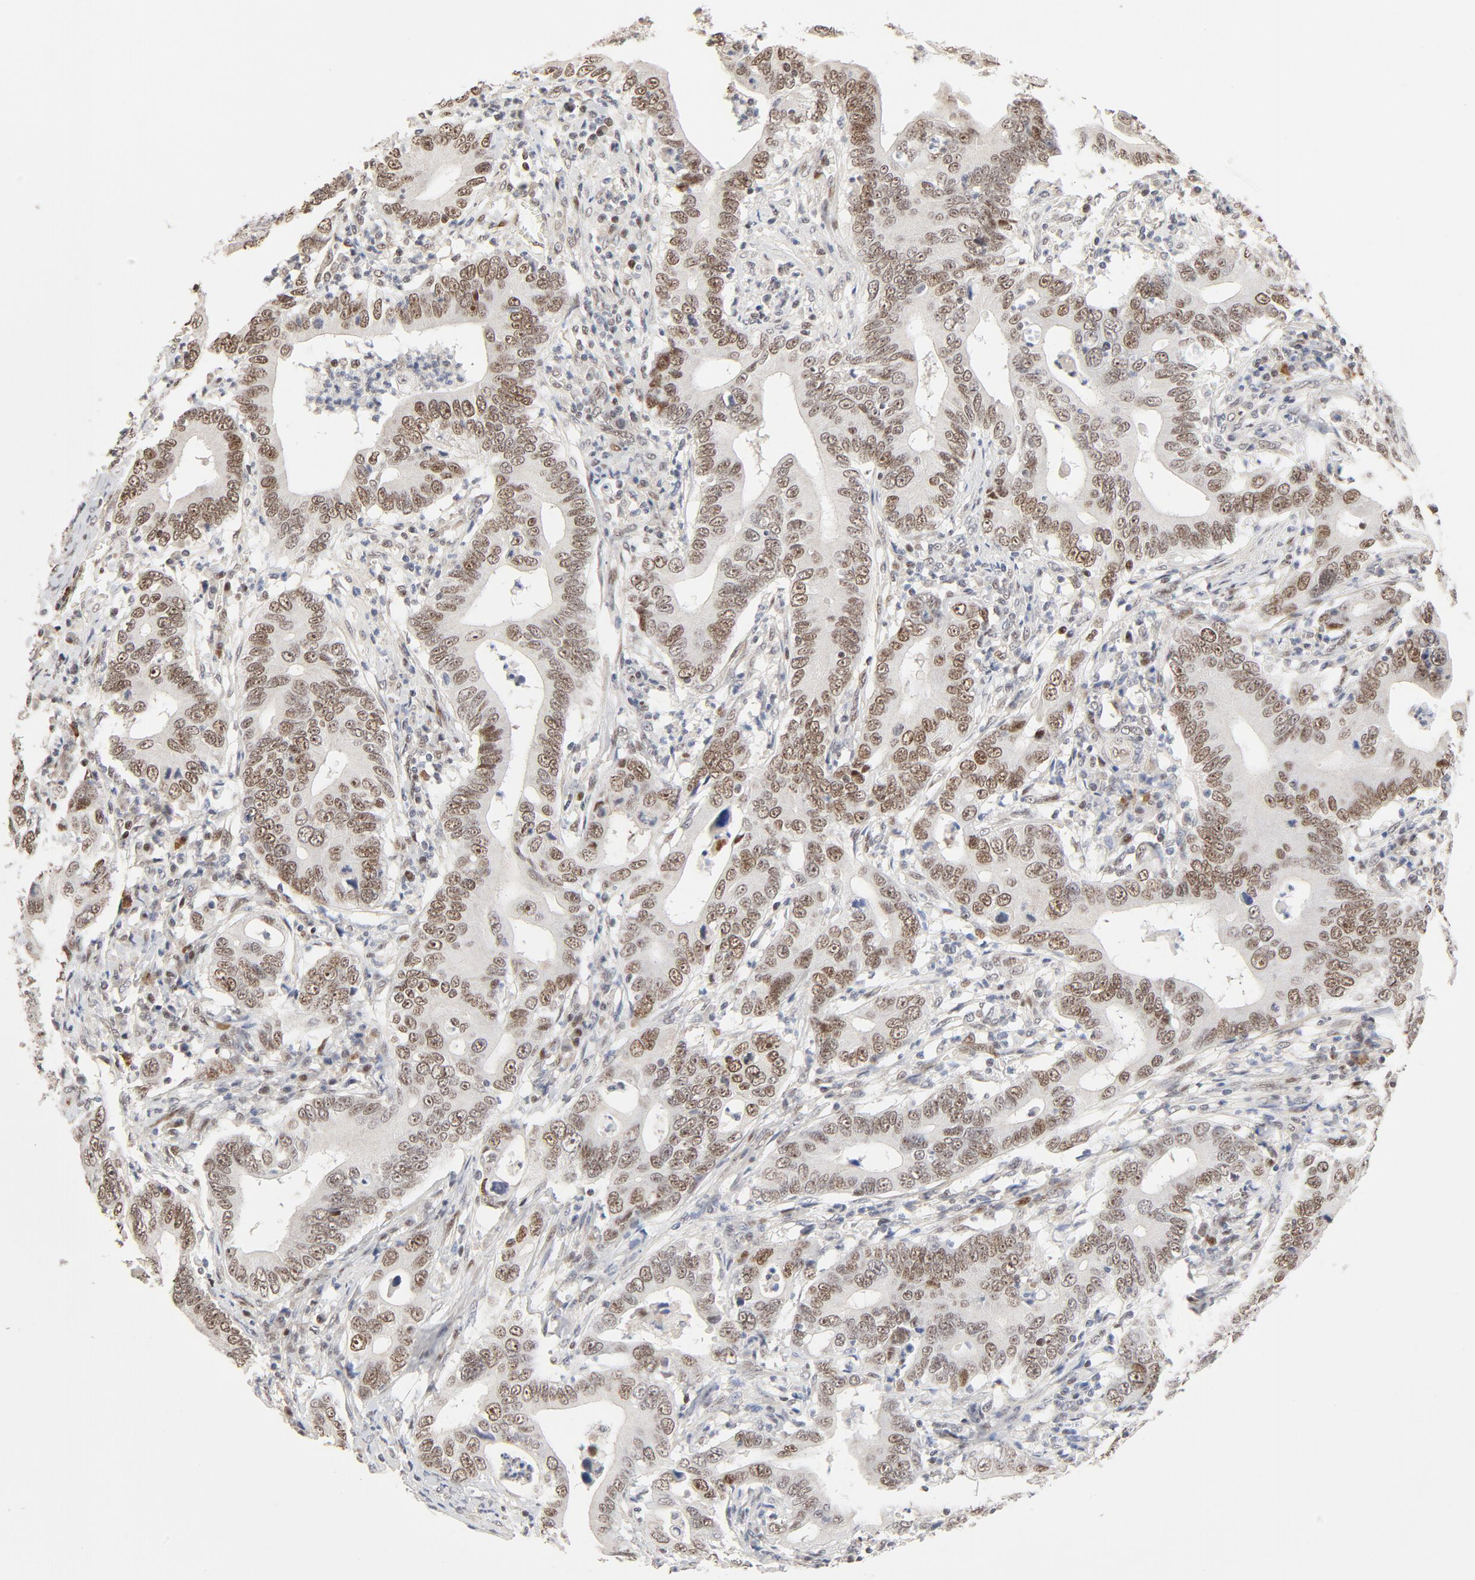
{"staining": {"intensity": "moderate", "quantity": ">75%", "location": "nuclear"}, "tissue": "stomach cancer", "cell_type": "Tumor cells", "image_type": "cancer", "snomed": [{"axis": "morphology", "description": "Adenocarcinoma, NOS"}, {"axis": "topography", "description": "Stomach, upper"}], "caption": "A brown stain shows moderate nuclear staining of a protein in human stomach cancer (adenocarcinoma) tumor cells. (DAB = brown stain, brightfield microscopy at high magnification).", "gene": "GTF2I", "patient": {"sex": "male", "age": 63}}